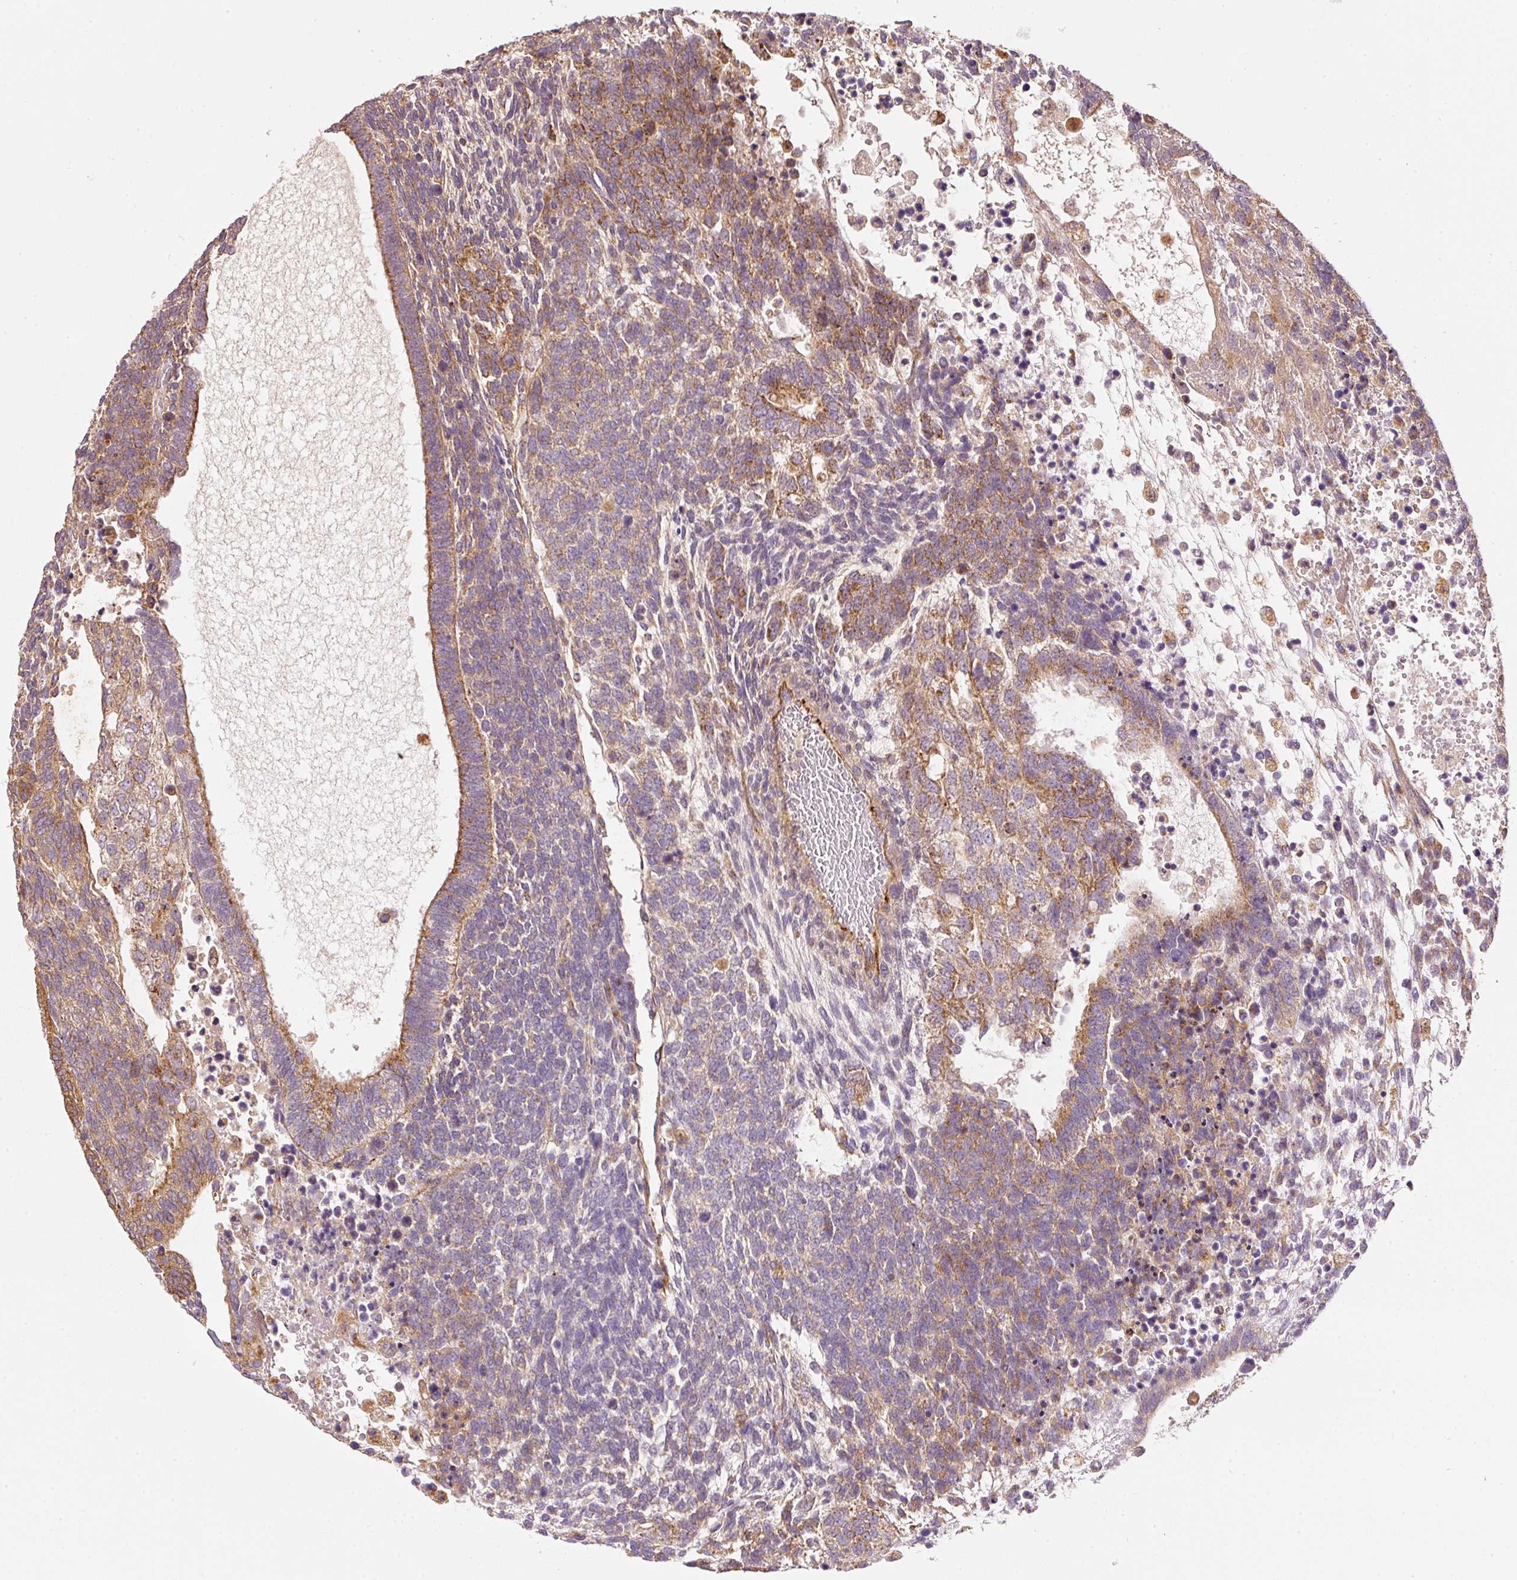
{"staining": {"intensity": "moderate", "quantity": "25%-75%", "location": "cytoplasmic/membranous"}, "tissue": "testis cancer", "cell_type": "Tumor cells", "image_type": "cancer", "snomed": [{"axis": "morphology", "description": "Carcinoma, Embryonal, NOS"}, {"axis": "topography", "description": "Testis"}], "caption": "High-power microscopy captured an immunohistochemistry (IHC) image of embryonal carcinoma (testis), revealing moderate cytoplasmic/membranous expression in about 25%-75% of tumor cells.", "gene": "MTHFD1L", "patient": {"sex": "male", "age": 23}}